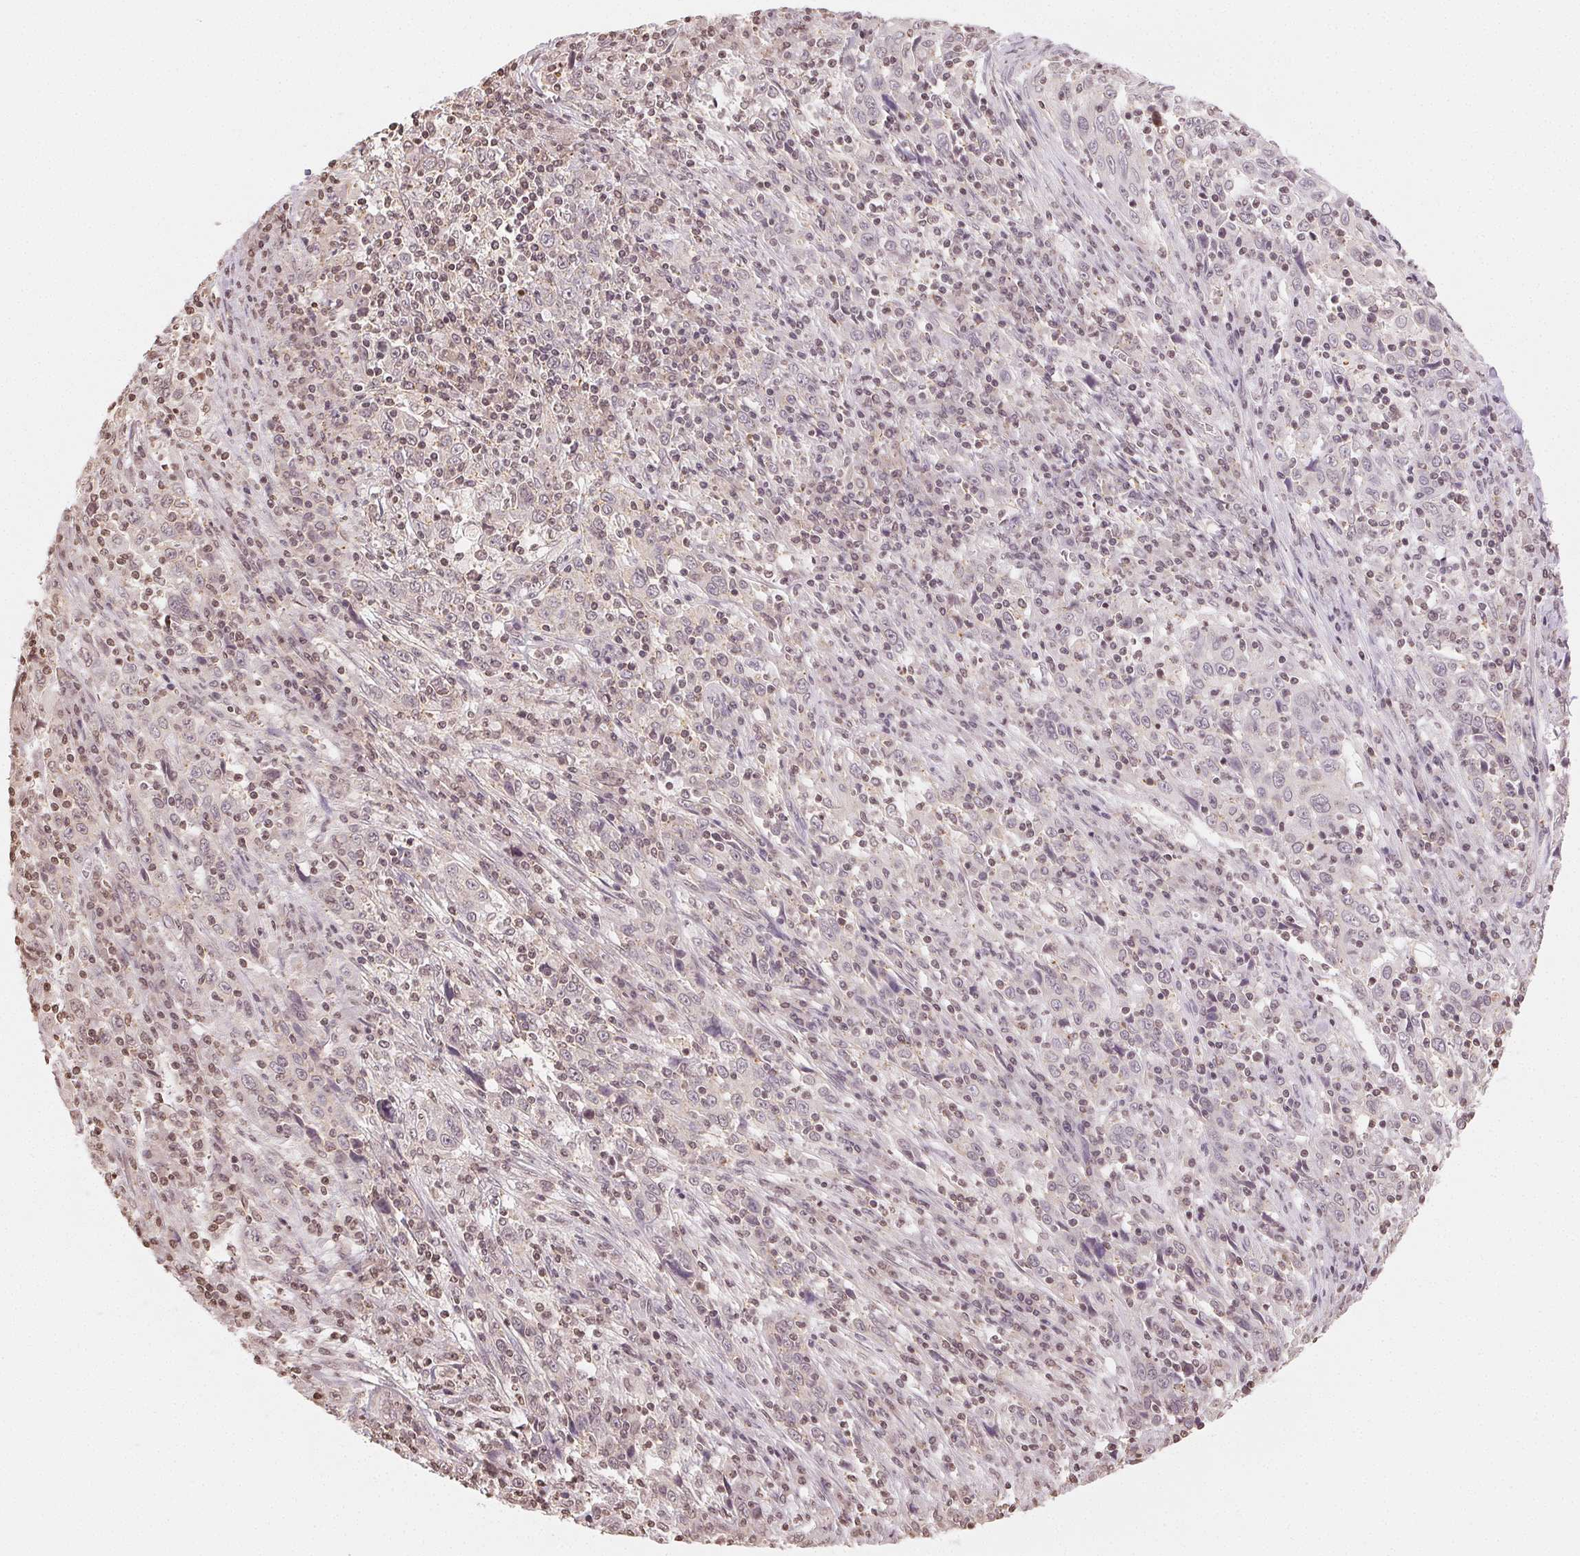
{"staining": {"intensity": "negative", "quantity": "none", "location": "none"}, "tissue": "cervical cancer", "cell_type": "Tumor cells", "image_type": "cancer", "snomed": [{"axis": "morphology", "description": "Squamous cell carcinoma, NOS"}, {"axis": "topography", "description": "Cervix"}], "caption": "DAB immunohistochemical staining of human cervical cancer (squamous cell carcinoma) exhibits no significant expression in tumor cells.", "gene": "TBP", "patient": {"sex": "female", "age": 46}}